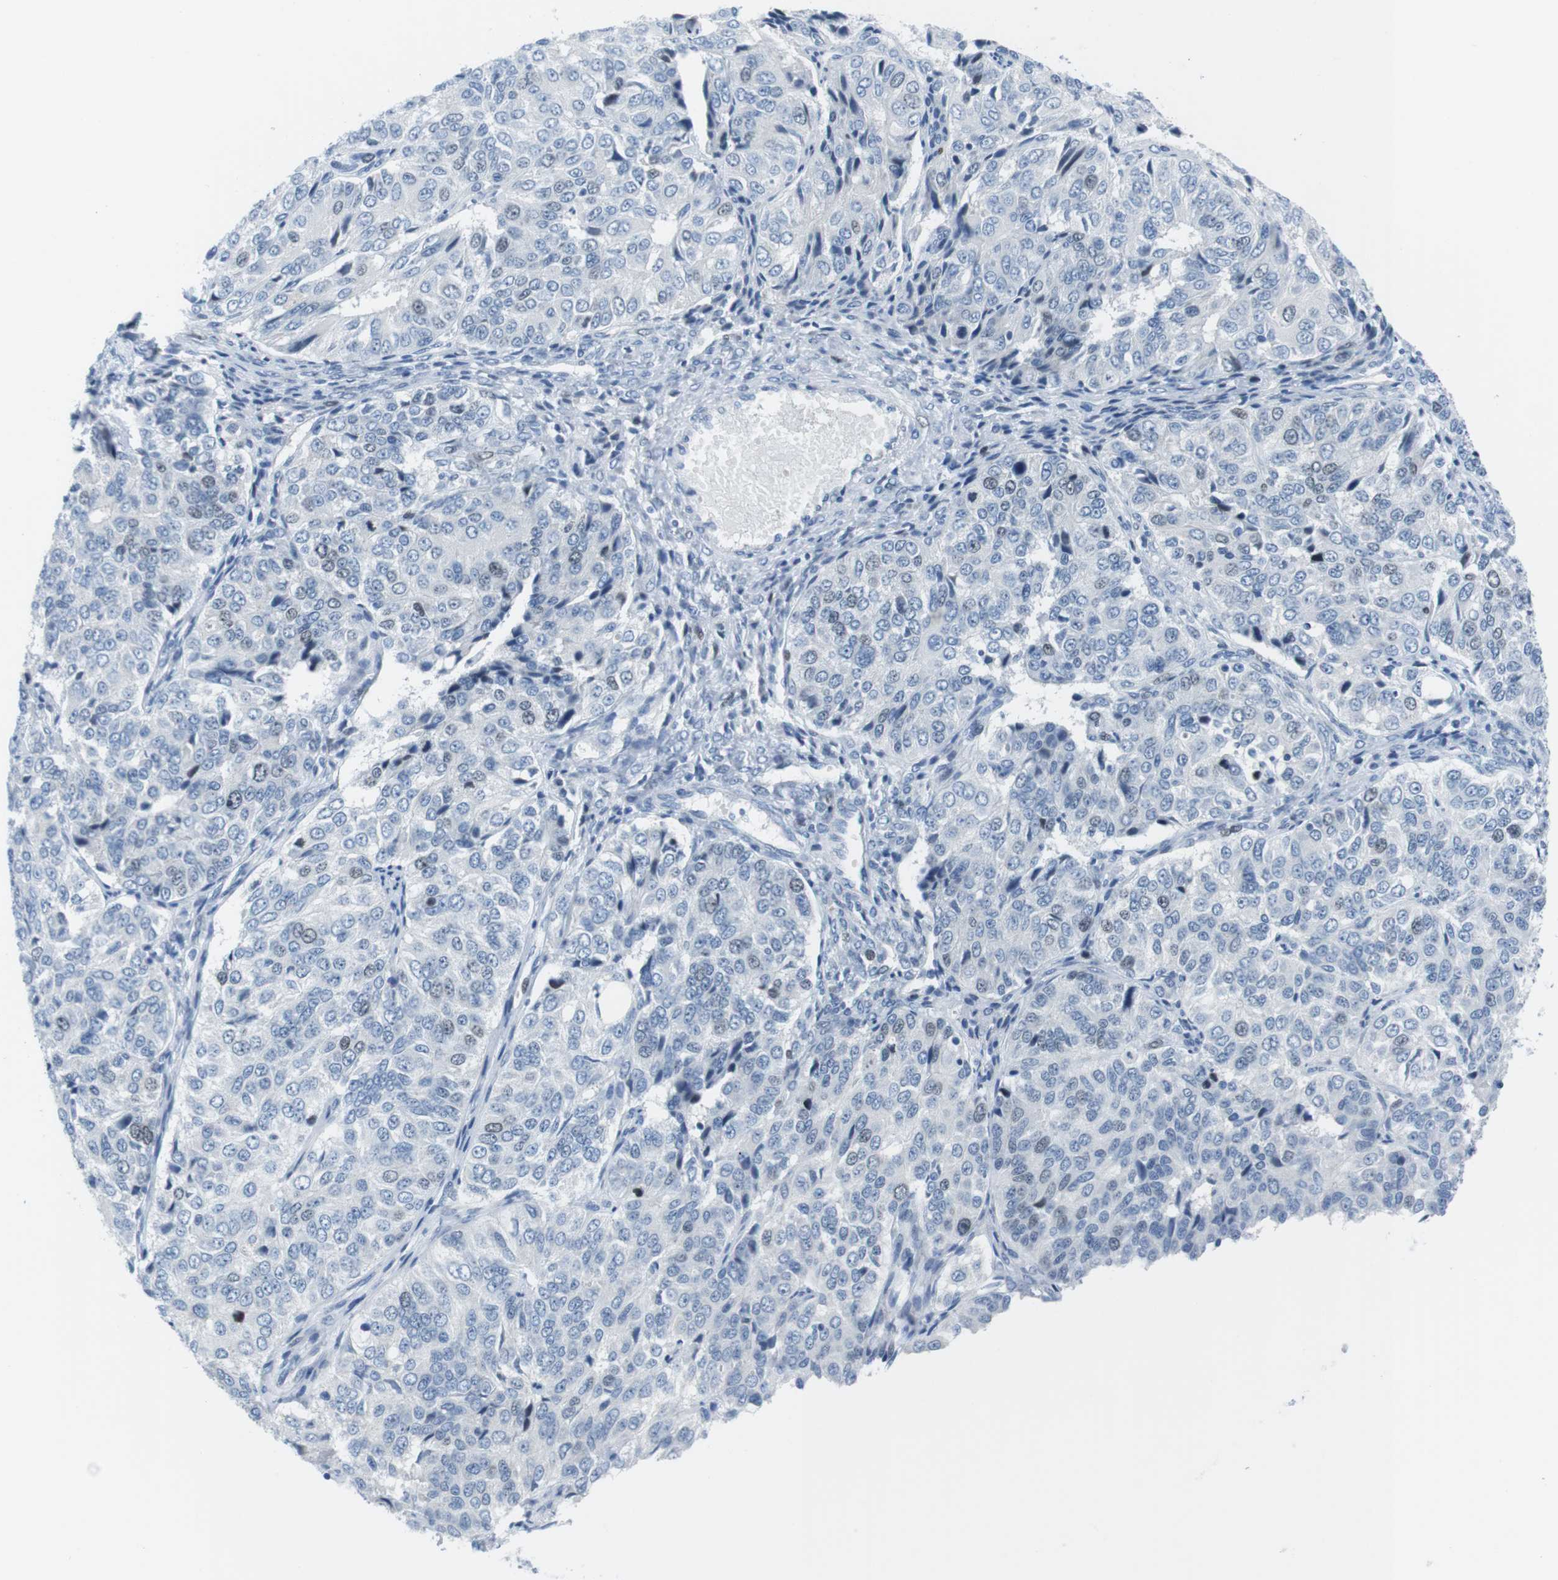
{"staining": {"intensity": "weak", "quantity": "<25%", "location": "nuclear"}, "tissue": "ovarian cancer", "cell_type": "Tumor cells", "image_type": "cancer", "snomed": [{"axis": "morphology", "description": "Carcinoma, endometroid"}, {"axis": "topography", "description": "Ovary"}], "caption": "Immunohistochemistry (IHC) of human endometroid carcinoma (ovarian) exhibits no expression in tumor cells.", "gene": "CHAF1A", "patient": {"sex": "female", "age": 51}}